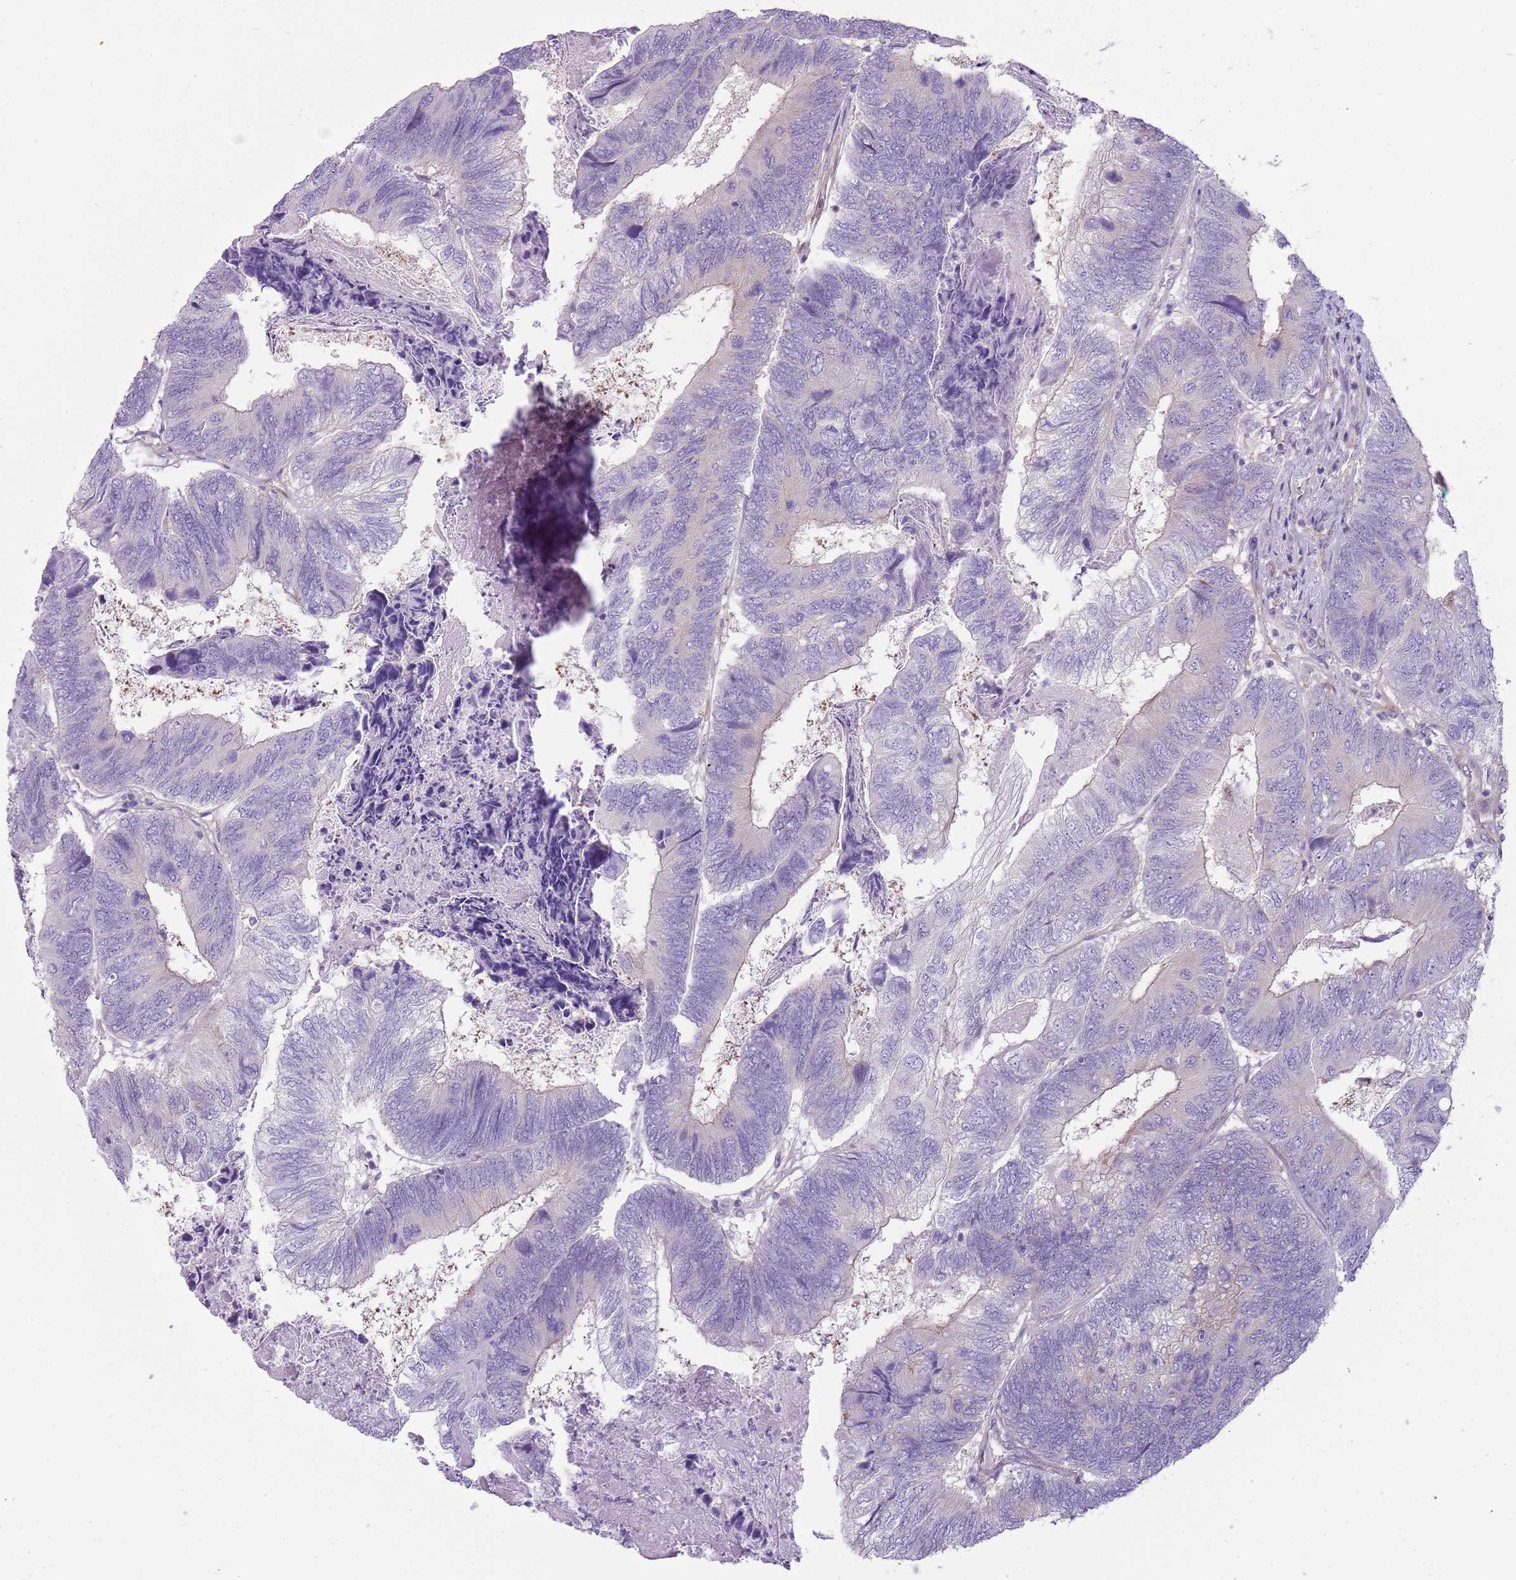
{"staining": {"intensity": "negative", "quantity": "none", "location": "none"}, "tissue": "colorectal cancer", "cell_type": "Tumor cells", "image_type": "cancer", "snomed": [{"axis": "morphology", "description": "Adenocarcinoma, NOS"}, {"axis": "topography", "description": "Colon"}], "caption": "Colorectal cancer was stained to show a protein in brown. There is no significant staining in tumor cells.", "gene": "SNX1", "patient": {"sex": "female", "age": 67}}